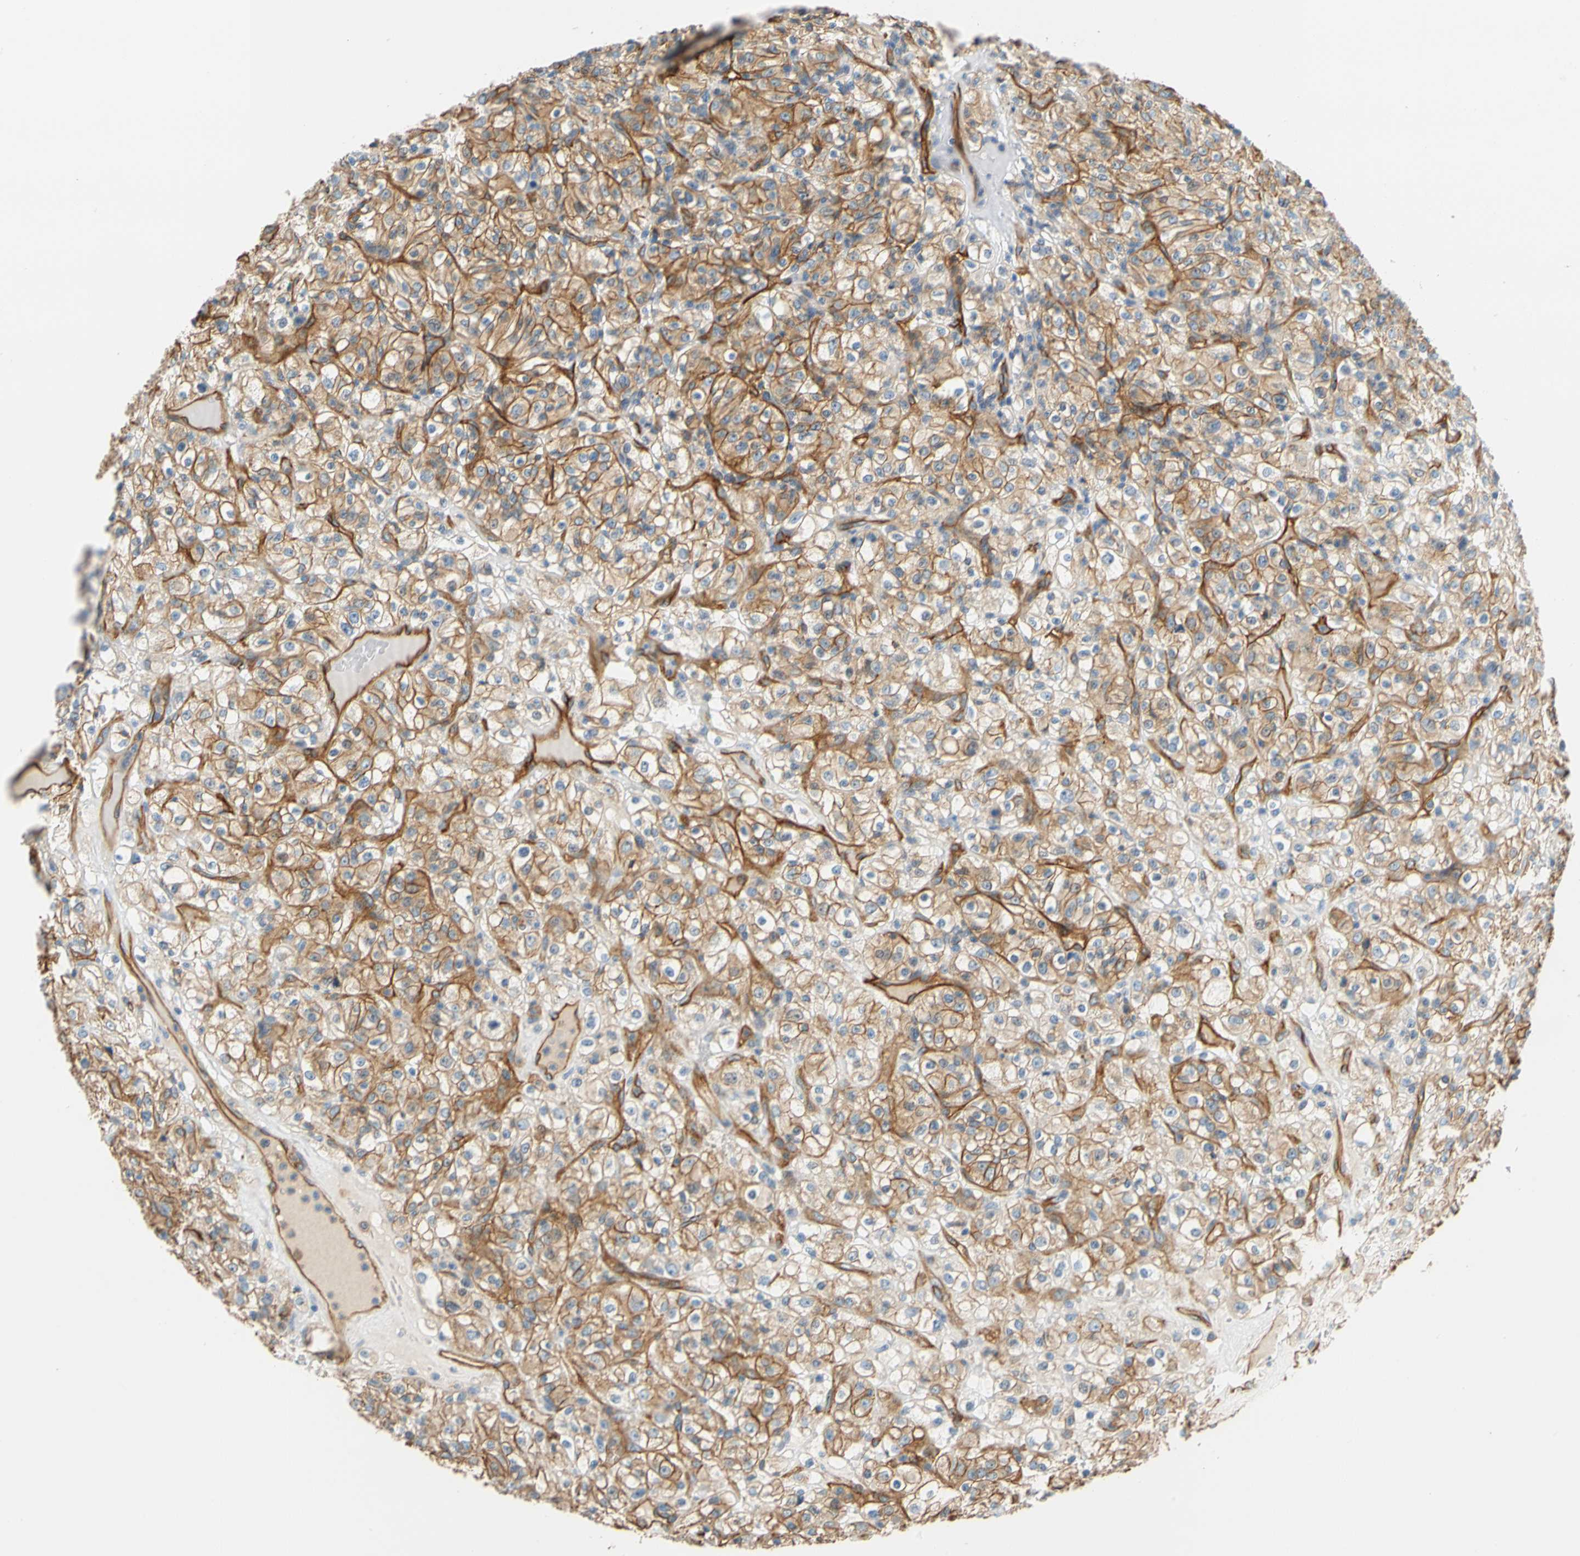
{"staining": {"intensity": "strong", "quantity": "25%-75%", "location": "cytoplasmic/membranous"}, "tissue": "renal cancer", "cell_type": "Tumor cells", "image_type": "cancer", "snomed": [{"axis": "morphology", "description": "Normal tissue, NOS"}, {"axis": "morphology", "description": "Adenocarcinoma, NOS"}, {"axis": "topography", "description": "Kidney"}], "caption": "Human adenocarcinoma (renal) stained with a brown dye demonstrates strong cytoplasmic/membranous positive staining in about 25%-75% of tumor cells.", "gene": "SPTAN1", "patient": {"sex": "female", "age": 72}}